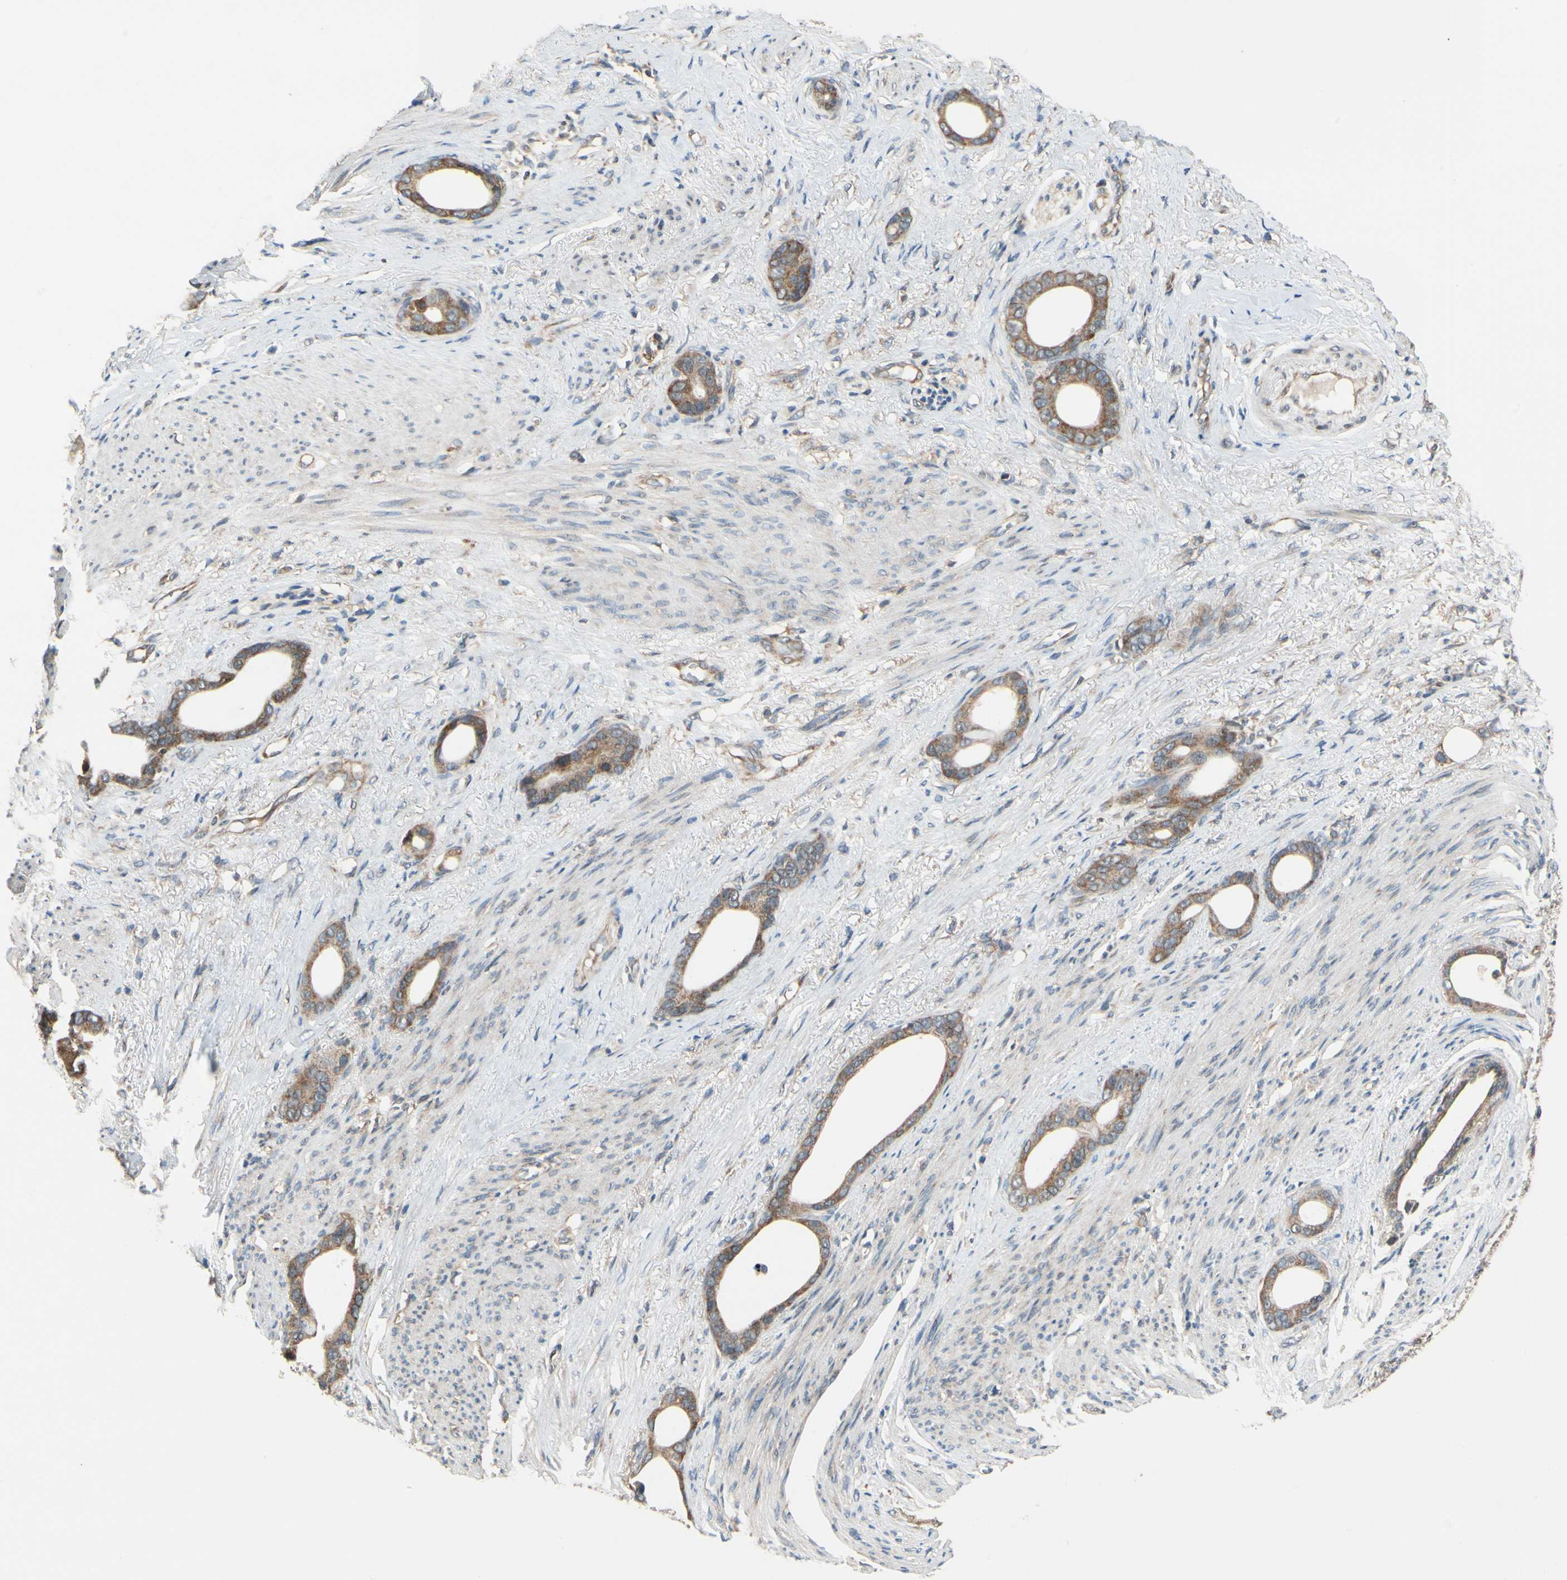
{"staining": {"intensity": "moderate", "quantity": ">75%", "location": "cytoplasmic/membranous"}, "tissue": "stomach cancer", "cell_type": "Tumor cells", "image_type": "cancer", "snomed": [{"axis": "morphology", "description": "Adenocarcinoma, NOS"}, {"axis": "topography", "description": "Stomach"}], "caption": "Stomach cancer tissue demonstrates moderate cytoplasmic/membranous positivity in approximately >75% of tumor cells, visualized by immunohistochemistry.", "gene": "ANKHD1", "patient": {"sex": "female", "age": 75}}